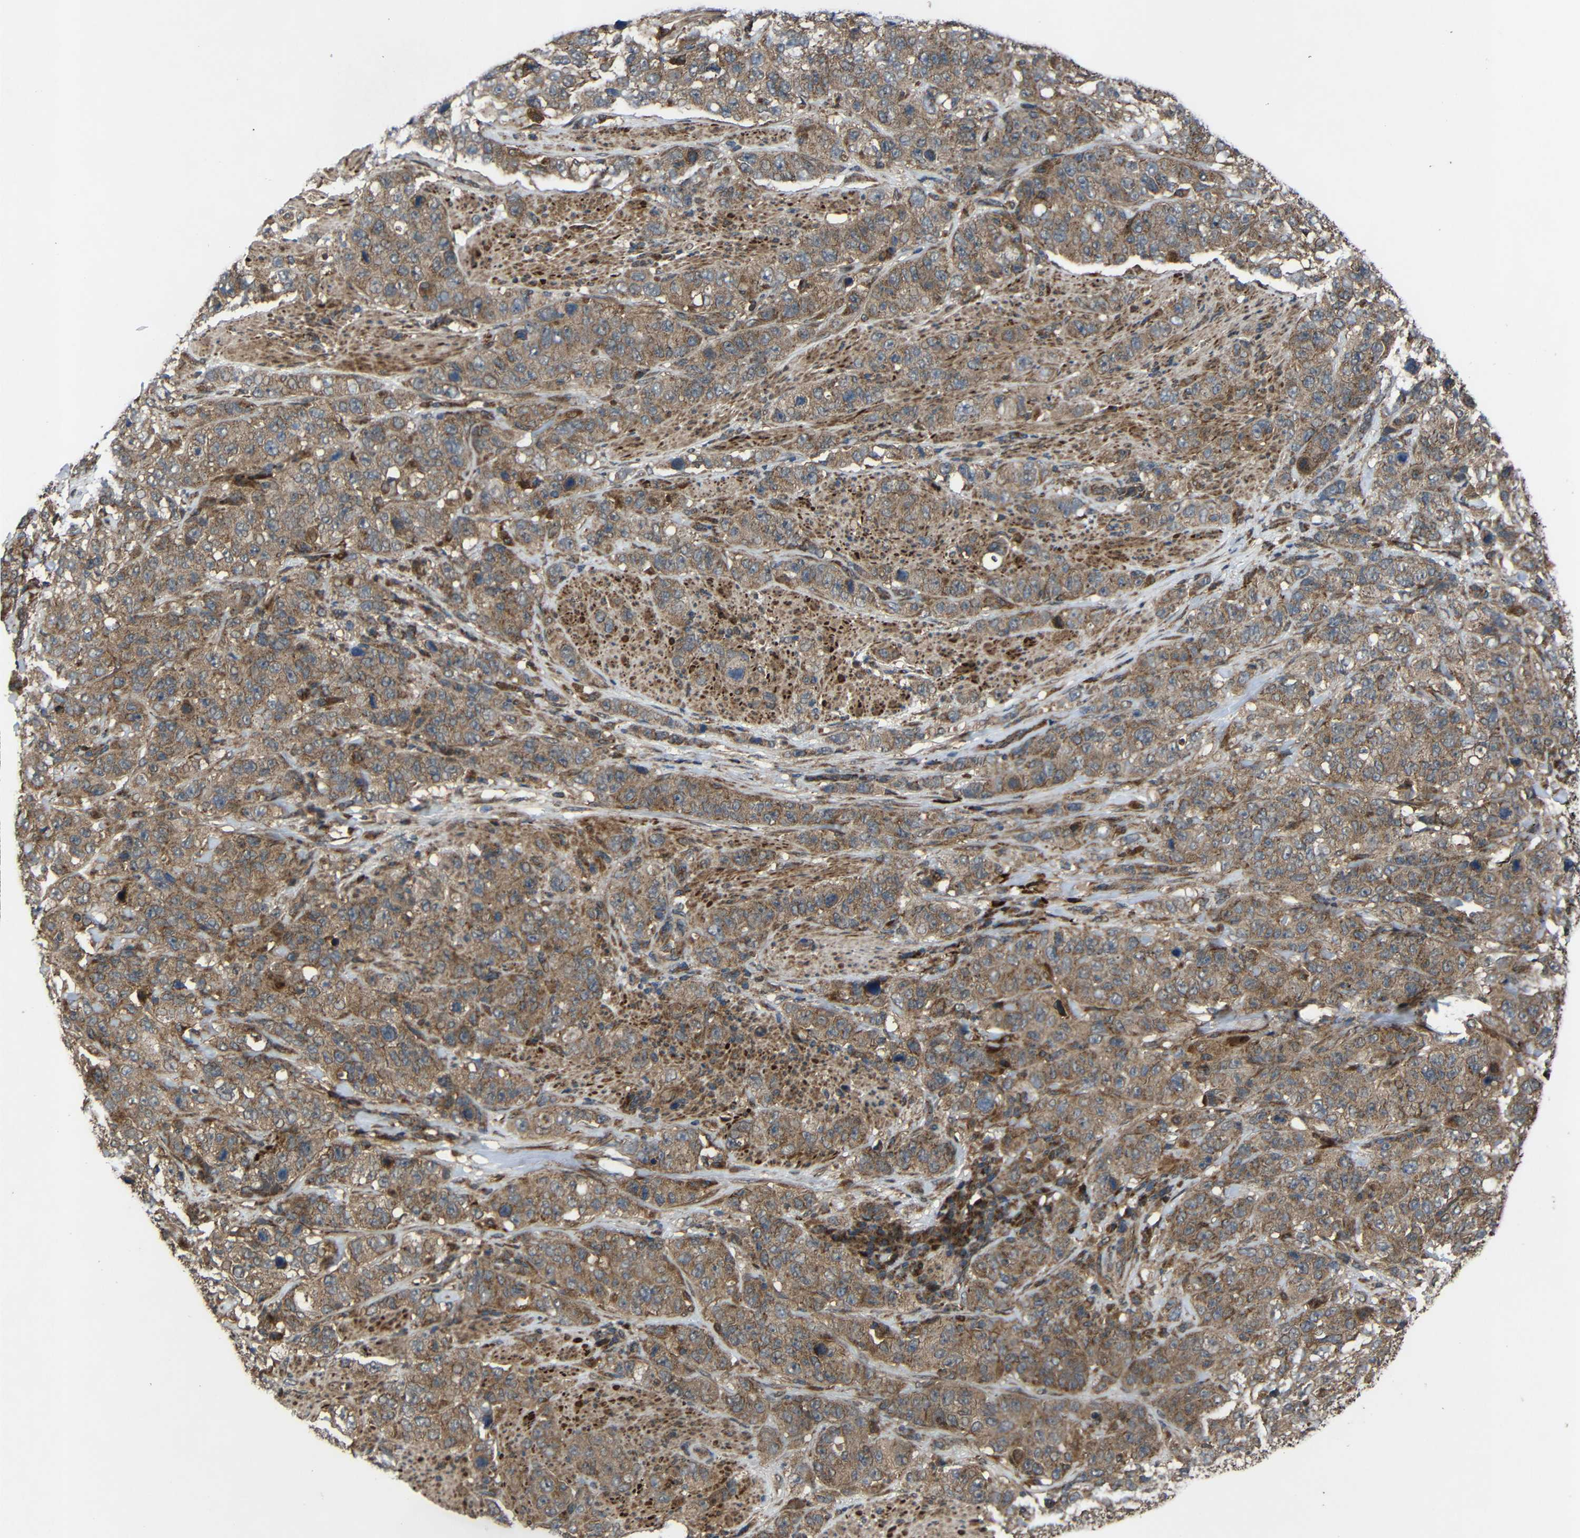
{"staining": {"intensity": "moderate", "quantity": ">75%", "location": "cytoplasmic/membranous"}, "tissue": "stomach cancer", "cell_type": "Tumor cells", "image_type": "cancer", "snomed": [{"axis": "morphology", "description": "Adenocarcinoma, NOS"}, {"axis": "topography", "description": "Stomach"}], "caption": "High-magnification brightfield microscopy of stomach cancer (adenocarcinoma) stained with DAB (3,3'-diaminobenzidine) (brown) and counterstained with hematoxylin (blue). tumor cells exhibit moderate cytoplasmic/membranous staining is appreciated in about>75% of cells.", "gene": "C1GALT1", "patient": {"sex": "male", "age": 48}}